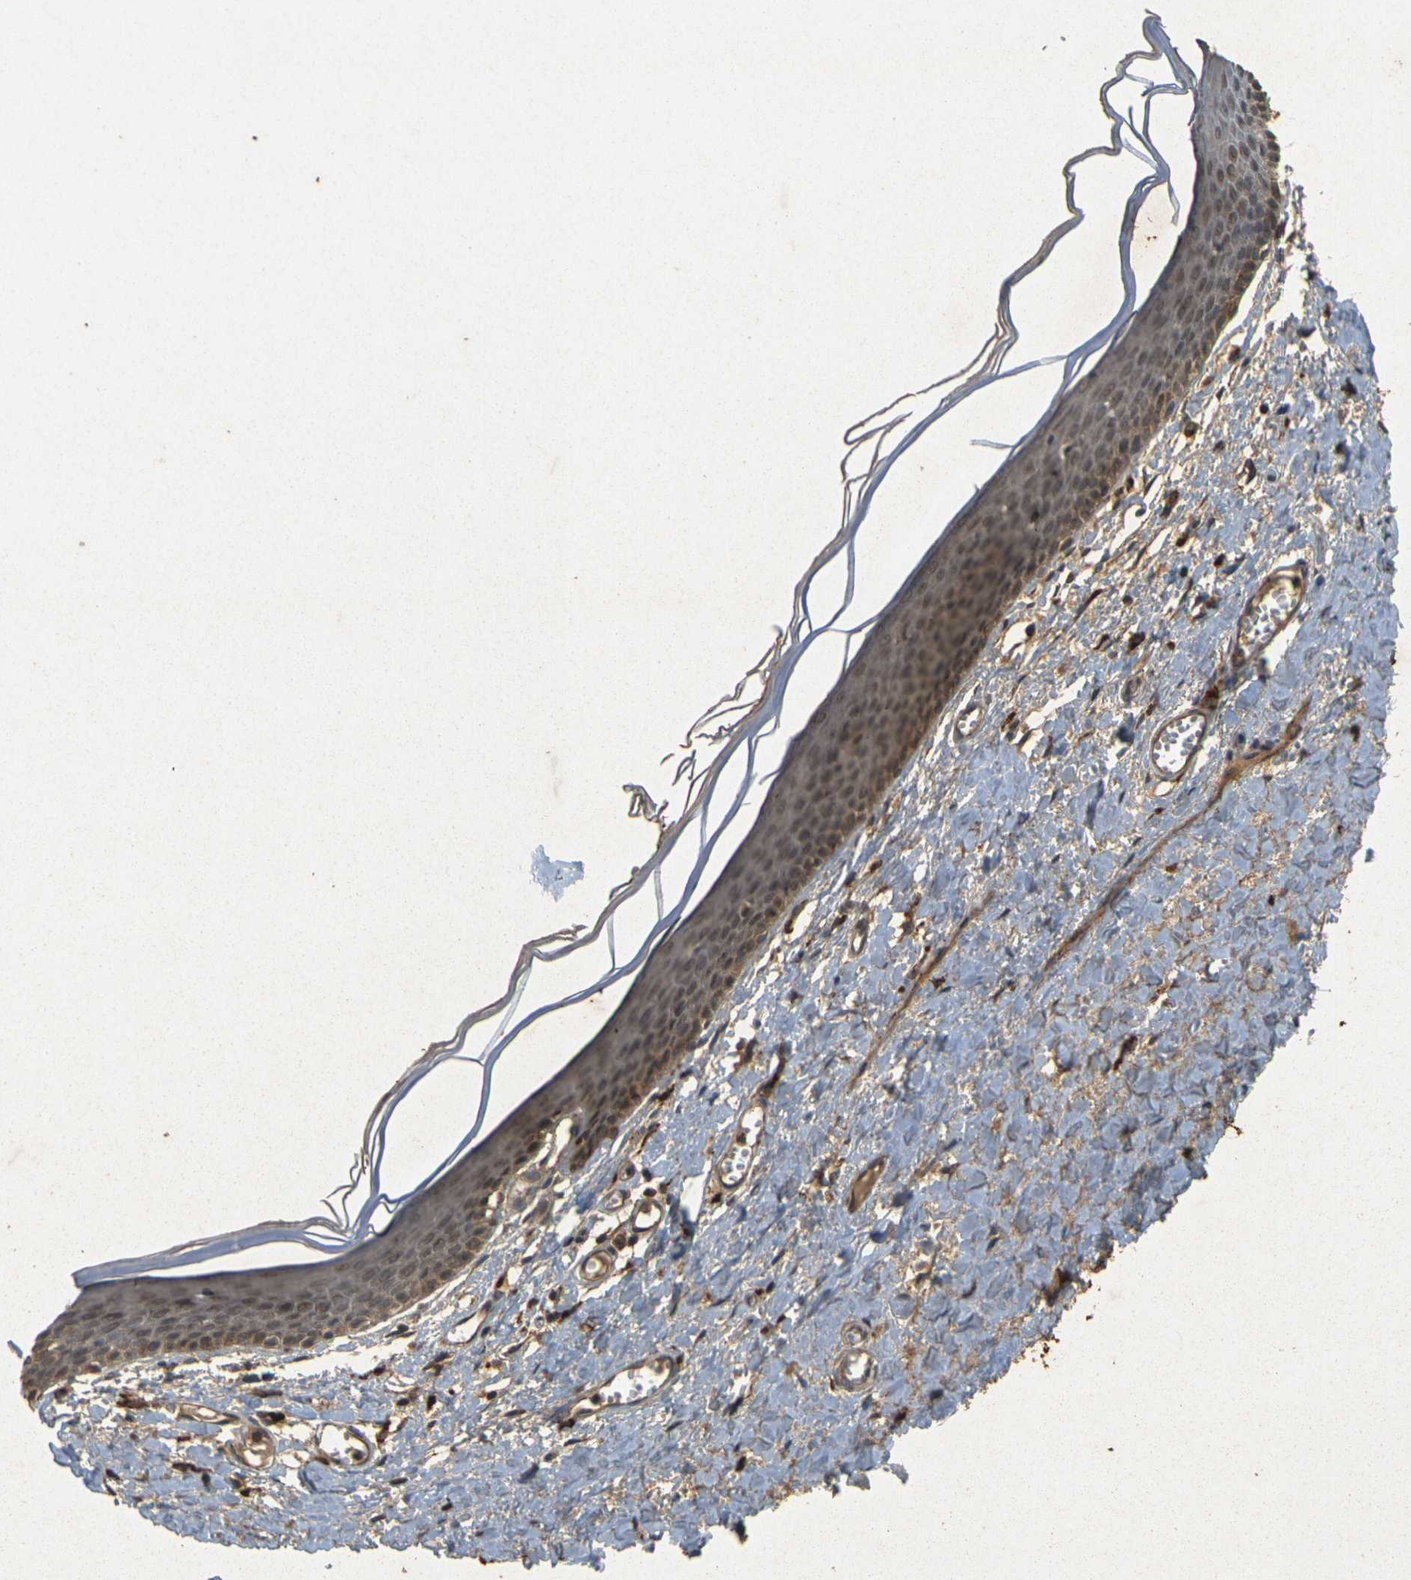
{"staining": {"intensity": "moderate", "quantity": ">75%", "location": "cytoplasmic/membranous,nuclear"}, "tissue": "skin", "cell_type": "Epidermal cells", "image_type": "normal", "snomed": [{"axis": "morphology", "description": "Normal tissue, NOS"}, {"axis": "topography", "description": "Vulva"}], "caption": "A histopathology image of human skin stained for a protein shows moderate cytoplasmic/membranous,nuclear brown staining in epidermal cells.", "gene": "ERN1", "patient": {"sex": "female", "age": 54}}